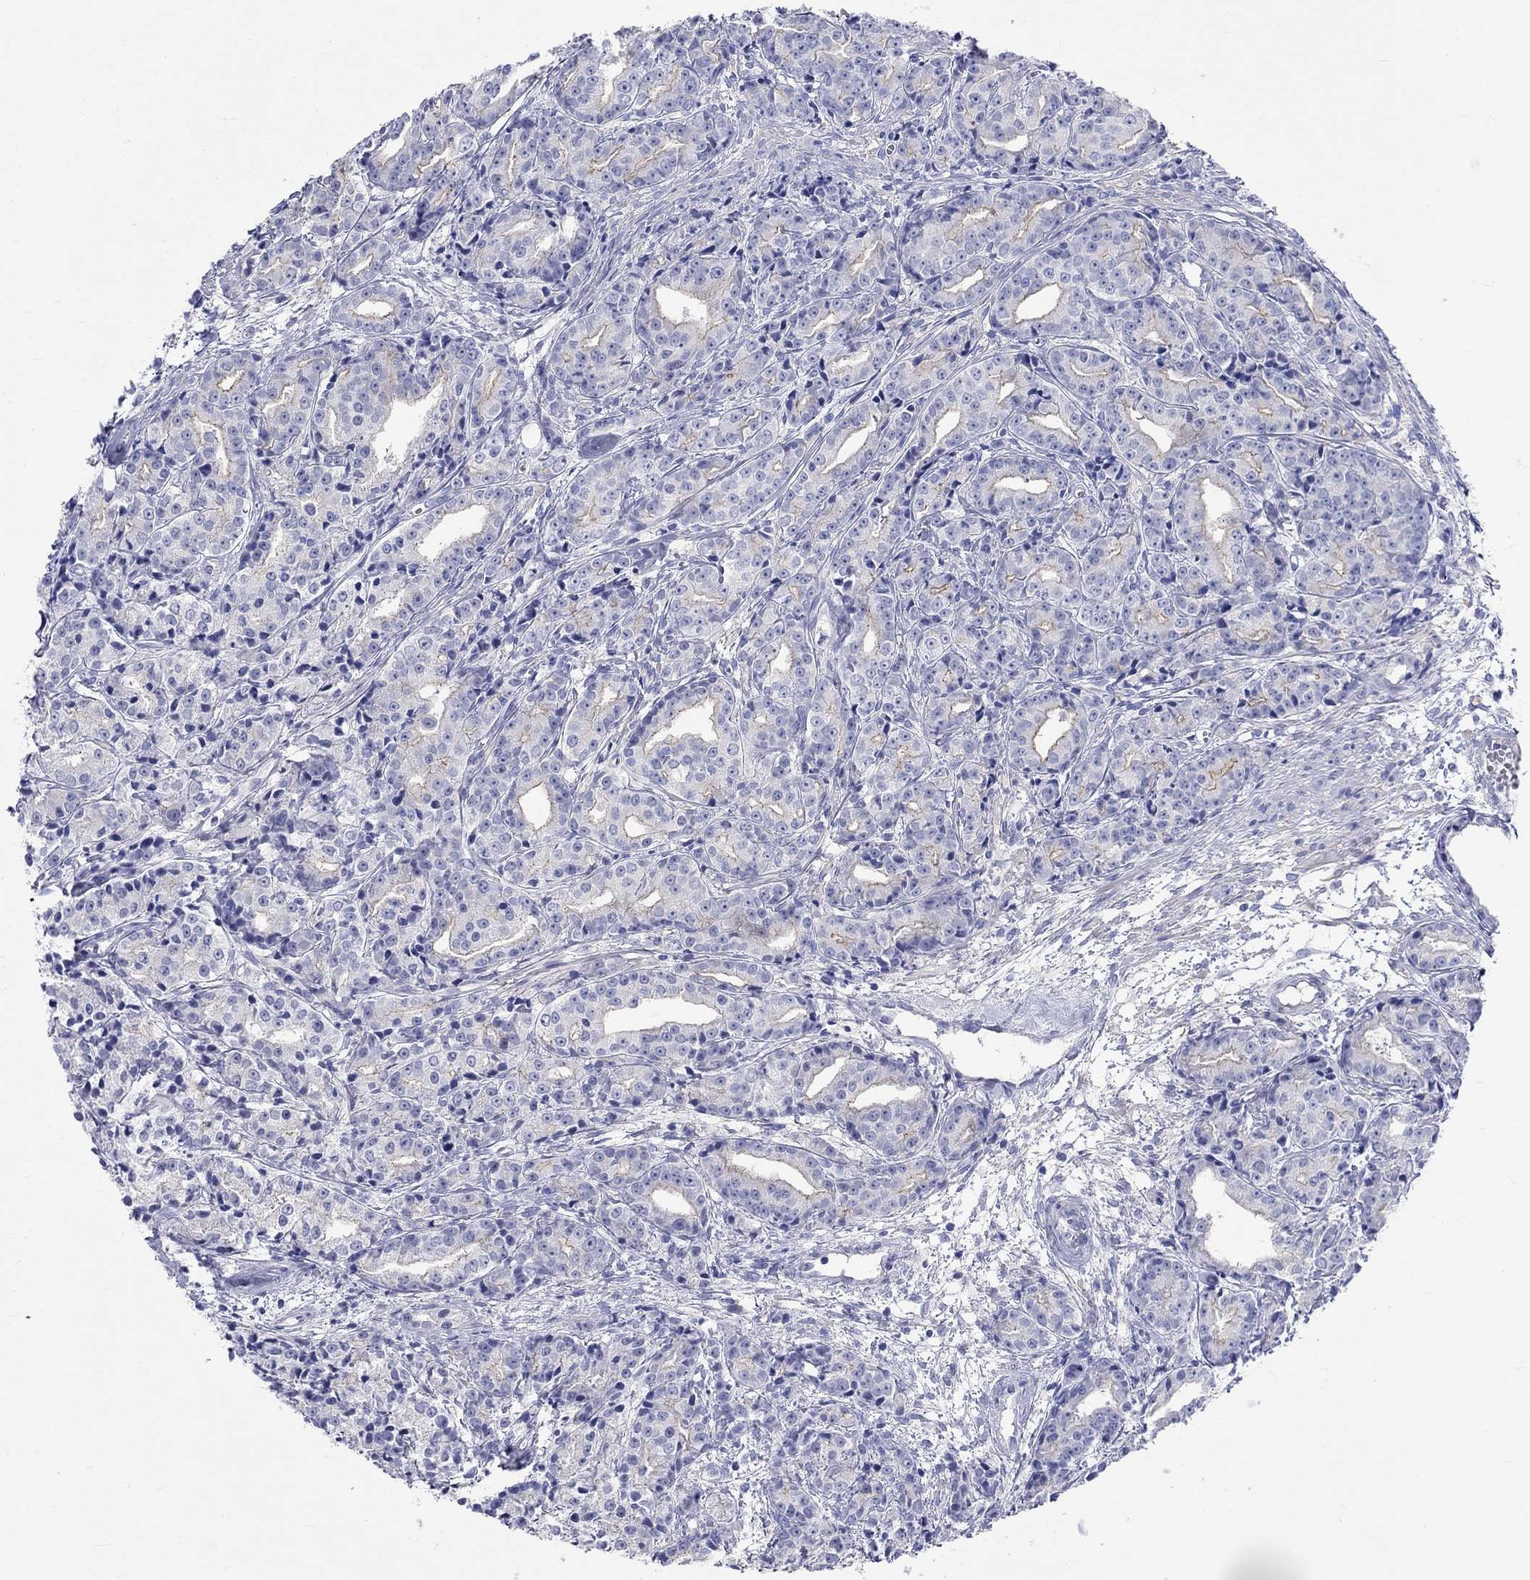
{"staining": {"intensity": "weak", "quantity": "<25%", "location": "cytoplasmic/membranous"}, "tissue": "prostate cancer", "cell_type": "Tumor cells", "image_type": "cancer", "snomed": [{"axis": "morphology", "description": "Adenocarcinoma, Medium grade"}, {"axis": "topography", "description": "Prostate"}], "caption": "Human prostate adenocarcinoma (medium-grade) stained for a protein using immunohistochemistry (IHC) reveals no positivity in tumor cells.", "gene": "SPATA9", "patient": {"sex": "male", "age": 74}}